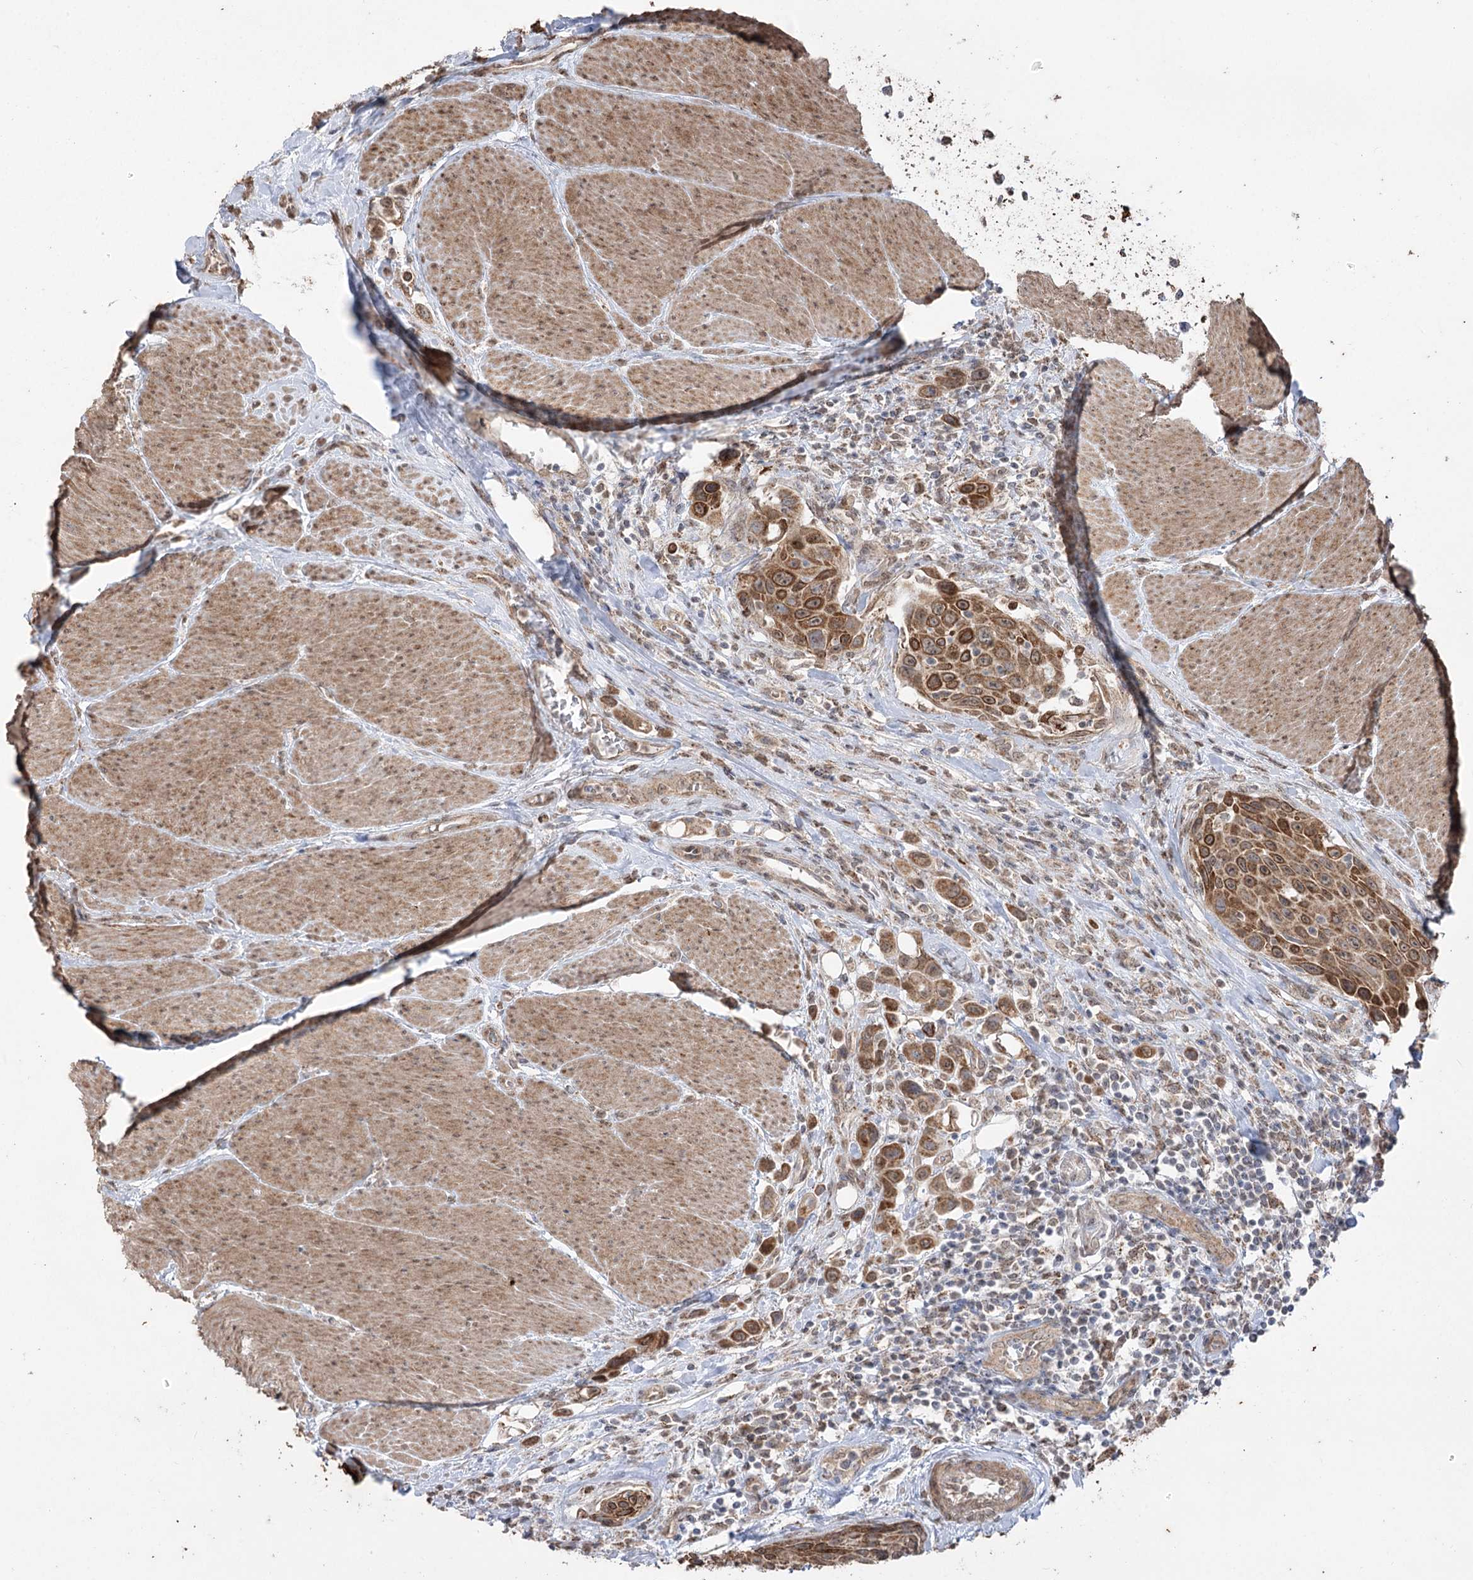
{"staining": {"intensity": "strong", "quantity": ">75%", "location": "cytoplasmic/membranous"}, "tissue": "urothelial cancer", "cell_type": "Tumor cells", "image_type": "cancer", "snomed": [{"axis": "morphology", "description": "Urothelial carcinoma, High grade"}, {"axis": "topography", "description": "Urinary bladder"}], "caption": "Immunohistochemical staining of high-grade urothelial carcinoma displays high levels of strong cytoplasmic/membranous positivity in about >75% of tumor cells.", "gene": "ZSCAN23", "patient": {"sex": "male", "age": 50}}